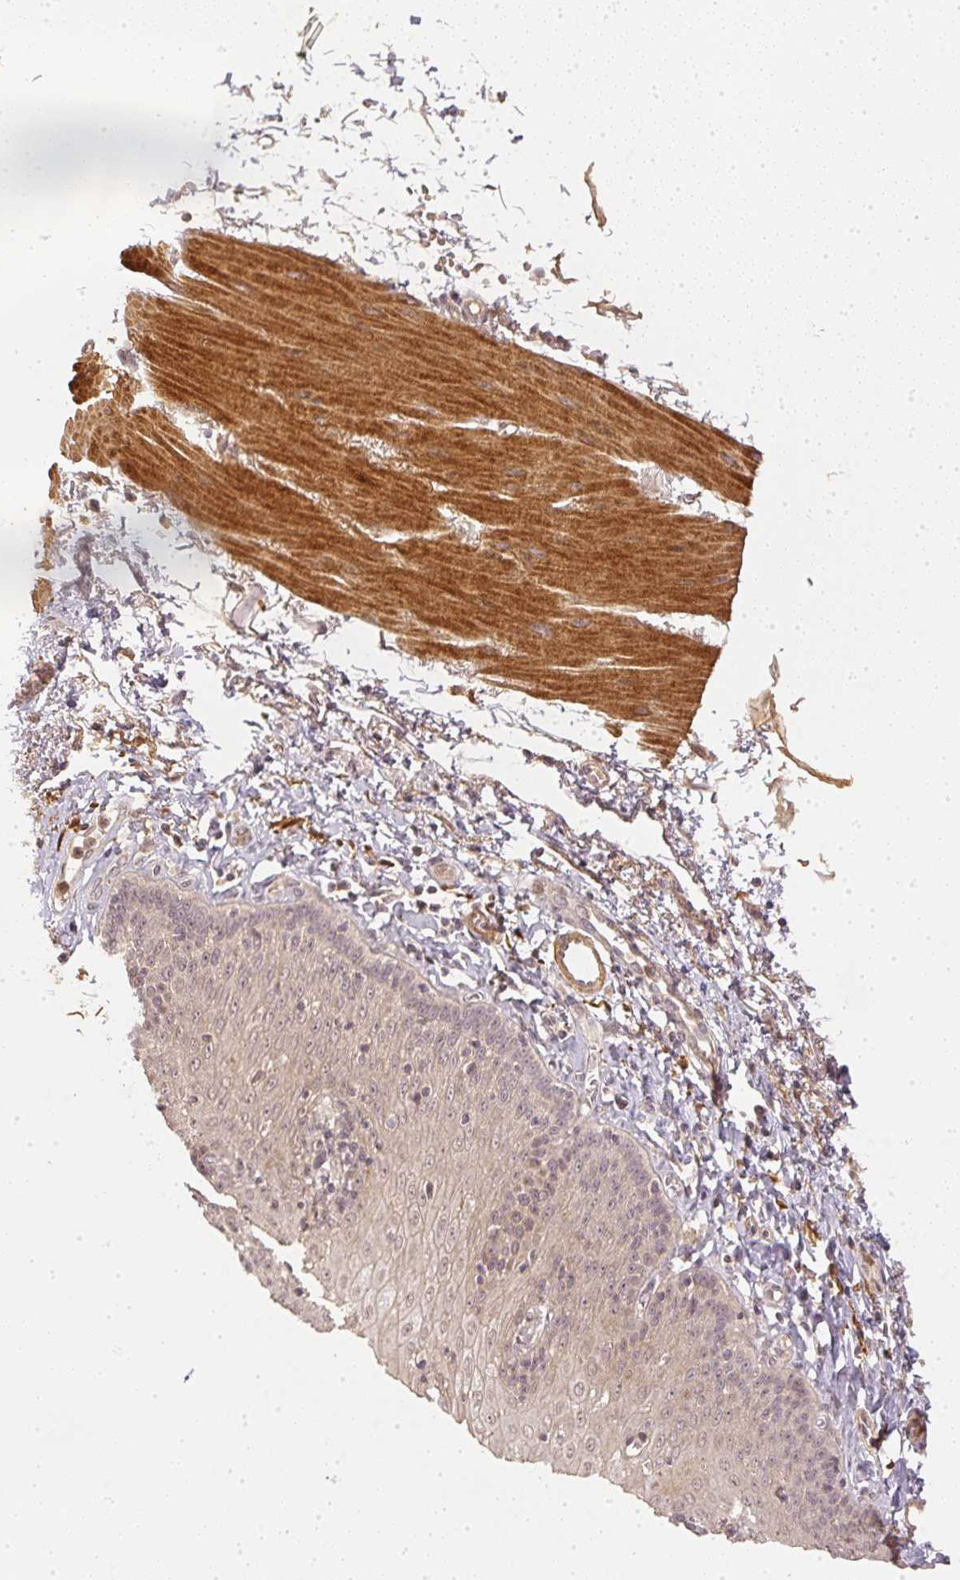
{"staining": {"intensity": "negative", "quantity": "none", "location": "none"}, "tissue": "esophagus", "cell_type": "Squamous epithelial cells", "image_type": "normal", "snomed": [{"axis": "morphology", "description": "Normal tissue, NOS"}, {"axis": "topography", "description": "Esophagus"}], "caption": "IHC of benign human esophagus exhibits no positivity in squamous epithelial cells. (IHC, brightfield microscopy, high magnification).", "gene": "SERPINE1", "patient": {"sex": "female", "age": 81}}